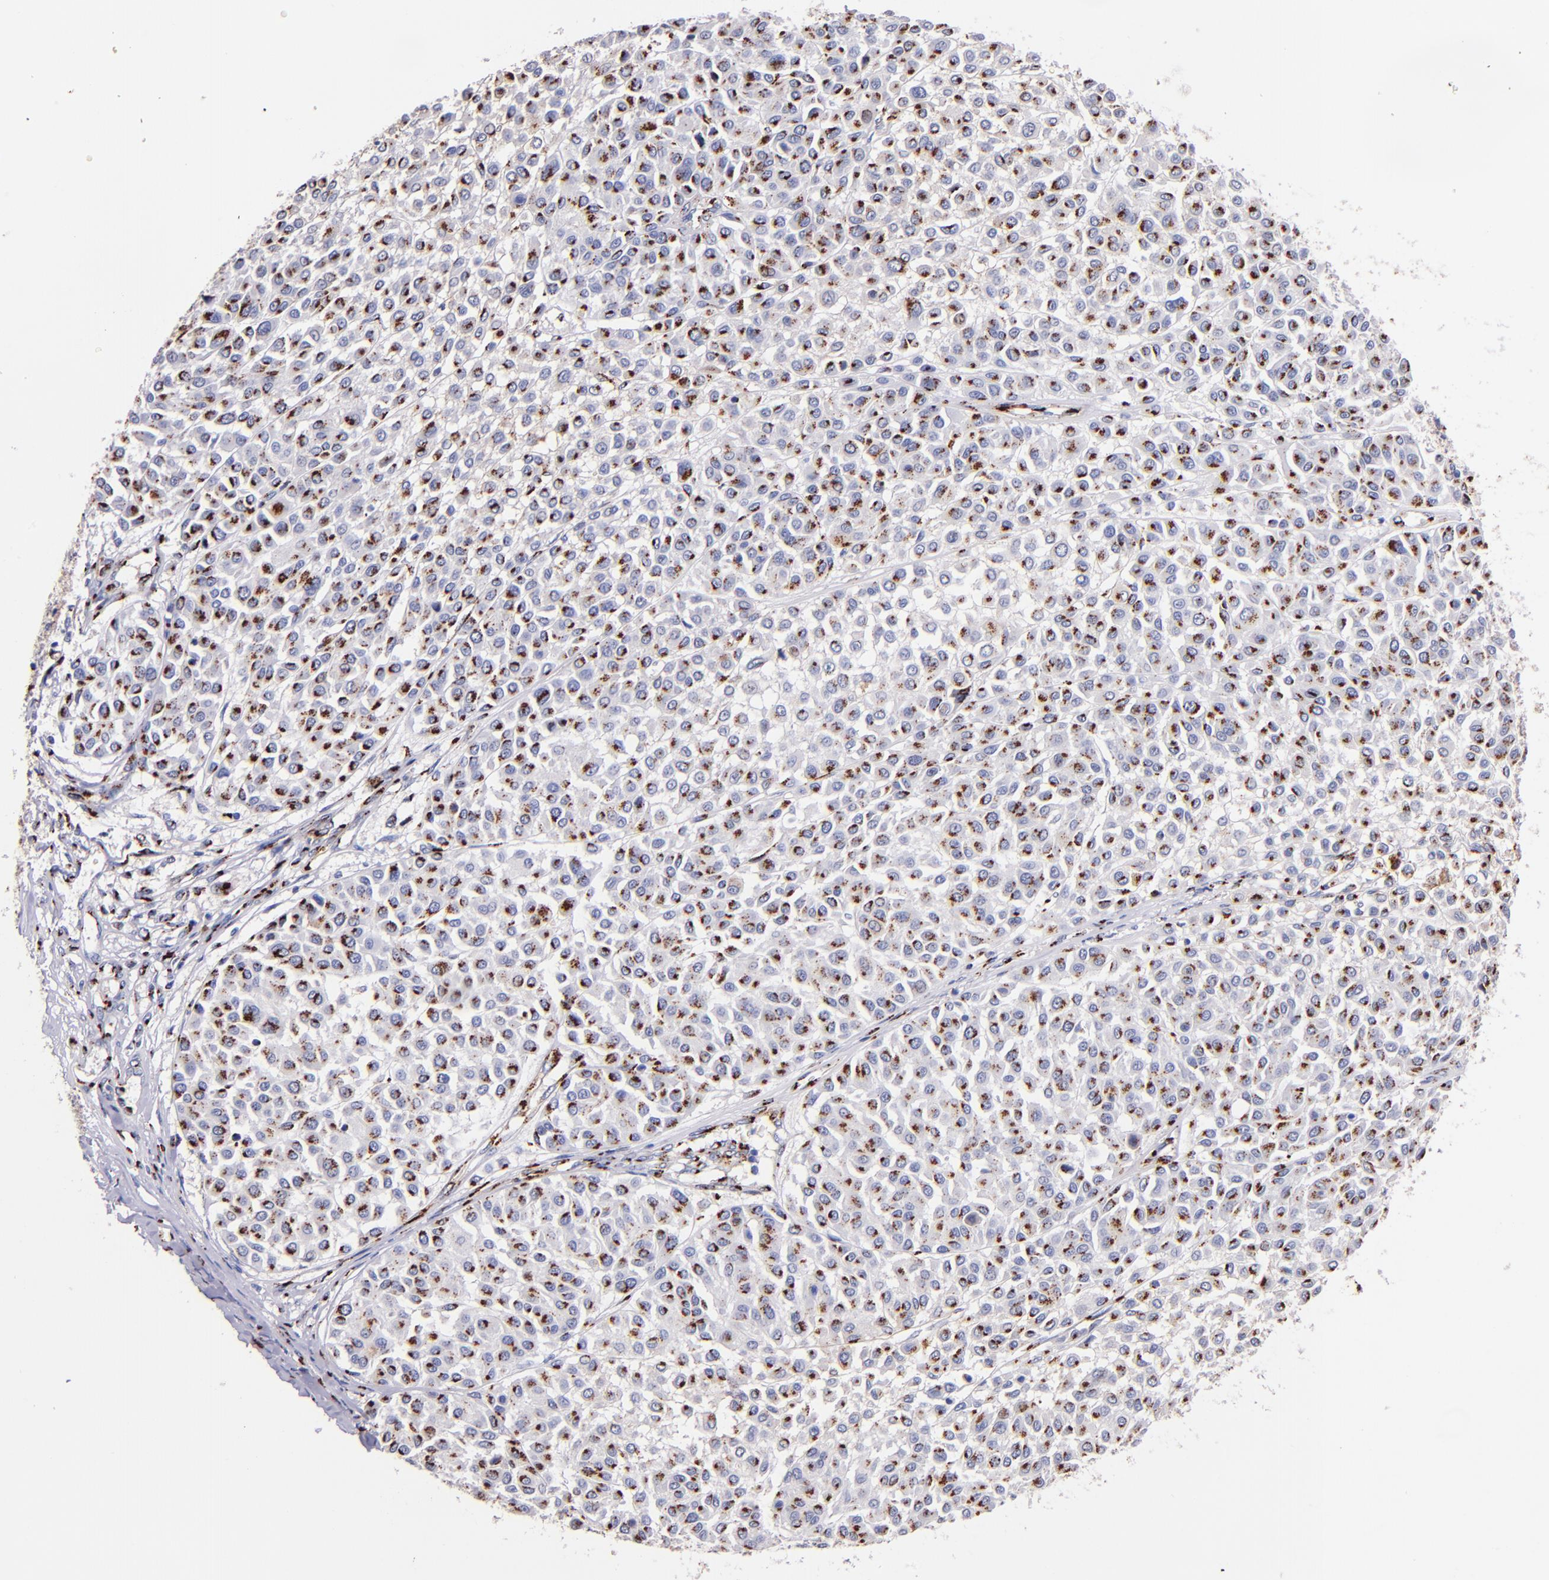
{"staining": {"intensity": "moderate", "quantity": ">75%", "location": "cytoplasmic/membranous"}, "tissue": "melanoma", "cell_type": "Tumor cells", "image_type": "cancer", "snomed": [{"axis": "morphology", "description": "Malignant melanoma, Metastatic site"}, {"axis": "topography", "description": "Soft tissue"}], "caption": "Malignant melanoma (metastatic site) tissue reveals moderate cytoplasmic/membranous positivity in about >75% of tumor cells, visualized by immunohistochemistry. The staining is performed using DAB brown chromogen to label protein expression. The nuclei are counter-stained blue using hematoxylin.", "gene": "GOLIM4", "patient": {"sex": "male", "age": 41}}